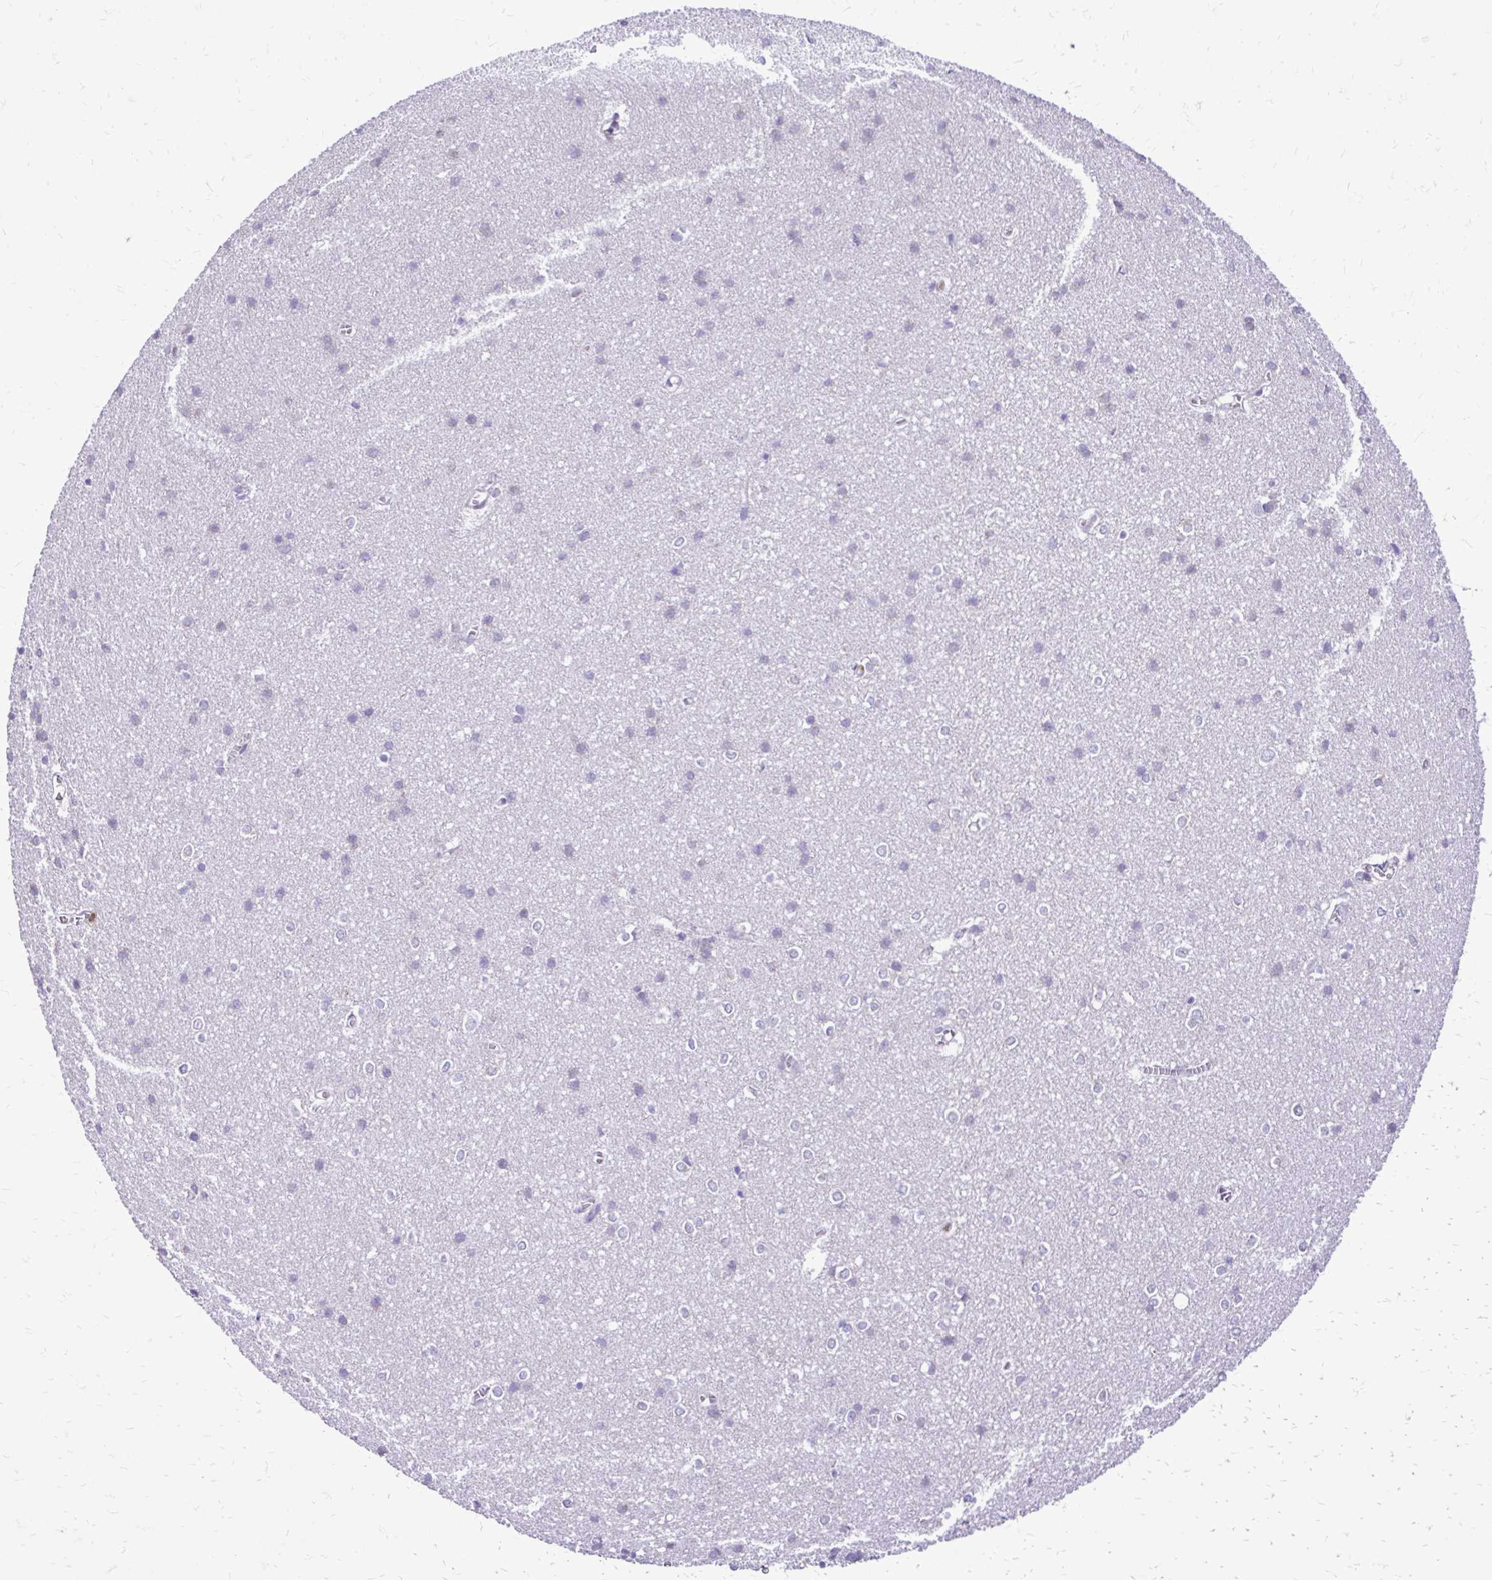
{"staining": {"intensity": "negative", "quantity": "none", "location": "none"}, "tissue": "cerebral cortex", "cell_type": "Endothelial cells", "image_type": "normal", "snomed": [{"axis": "morphology", "description": "Normal tissue, NOS"}, {"axis": "topography", "description": "Cerebral cortex"}], "caption": "High power microscopy image of an immunohistochemistry micrograph of normal cerebral cortex, revealing no significant expression in endothelial cells.", "gene": "CAT", "patient": {"sex": "male", "age": 37}}